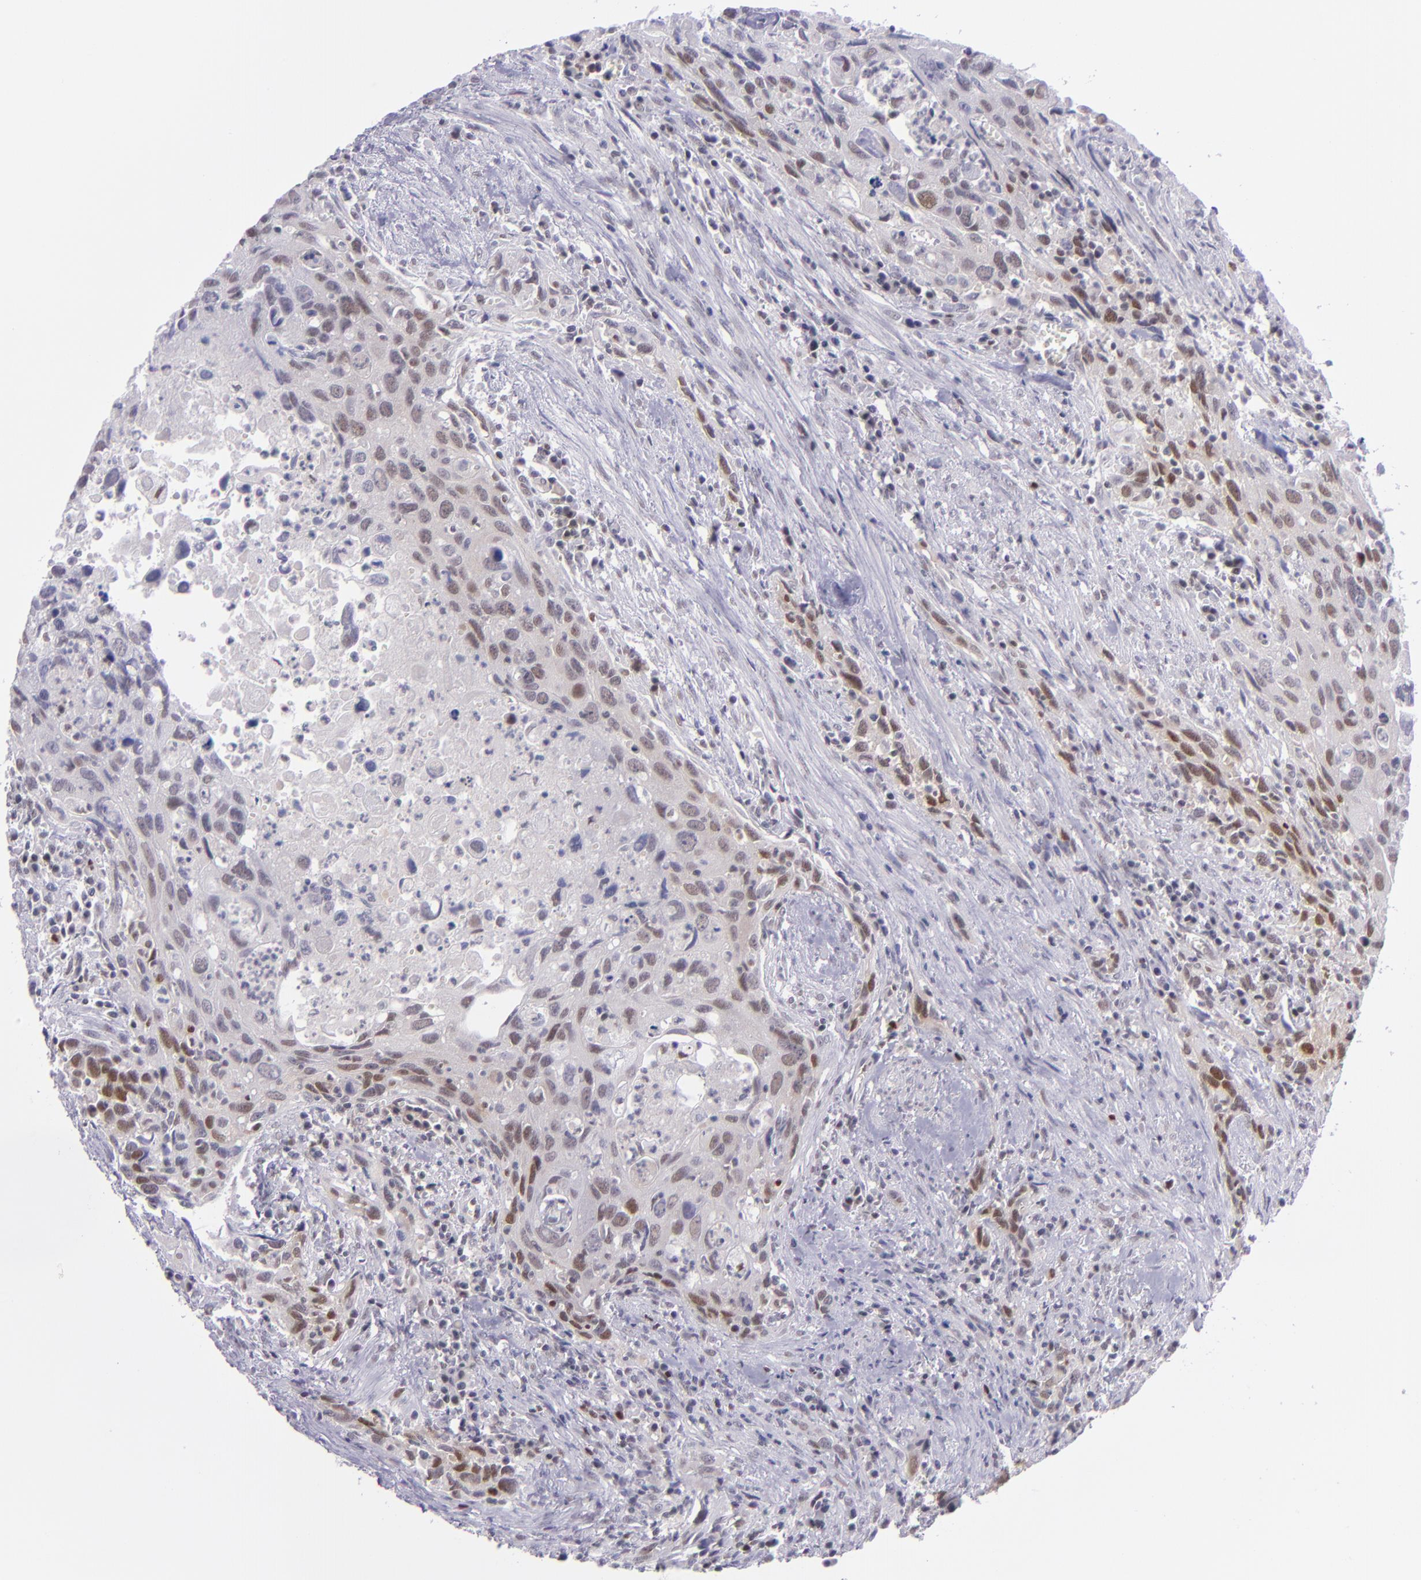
{"staining": {"intensity": "moderate", "quantity": "25%-75%", "location": "cytoplasmic/membranous,nuclear"}, "tissue": "urothelial cancer", "cell_type": "Tumor cells", "image_type": "cancer", "snomed": [{"axis": "morphology", "description": "Urothelial carcinoma, High grade"}, {"axis": "topography", "description": "Urinary bladder"}], "caption": "Protein expression analysis of human high-grade urothelial carcinoma reveals moderate cytoplasmic/membranous and nuclear expression in about 25%-75% of tumor cells. (DAB = brown stain, brightfield microscopy at high magnification).", "gene": "BAG1", "patient": {"sex": "male", "age": 71}}